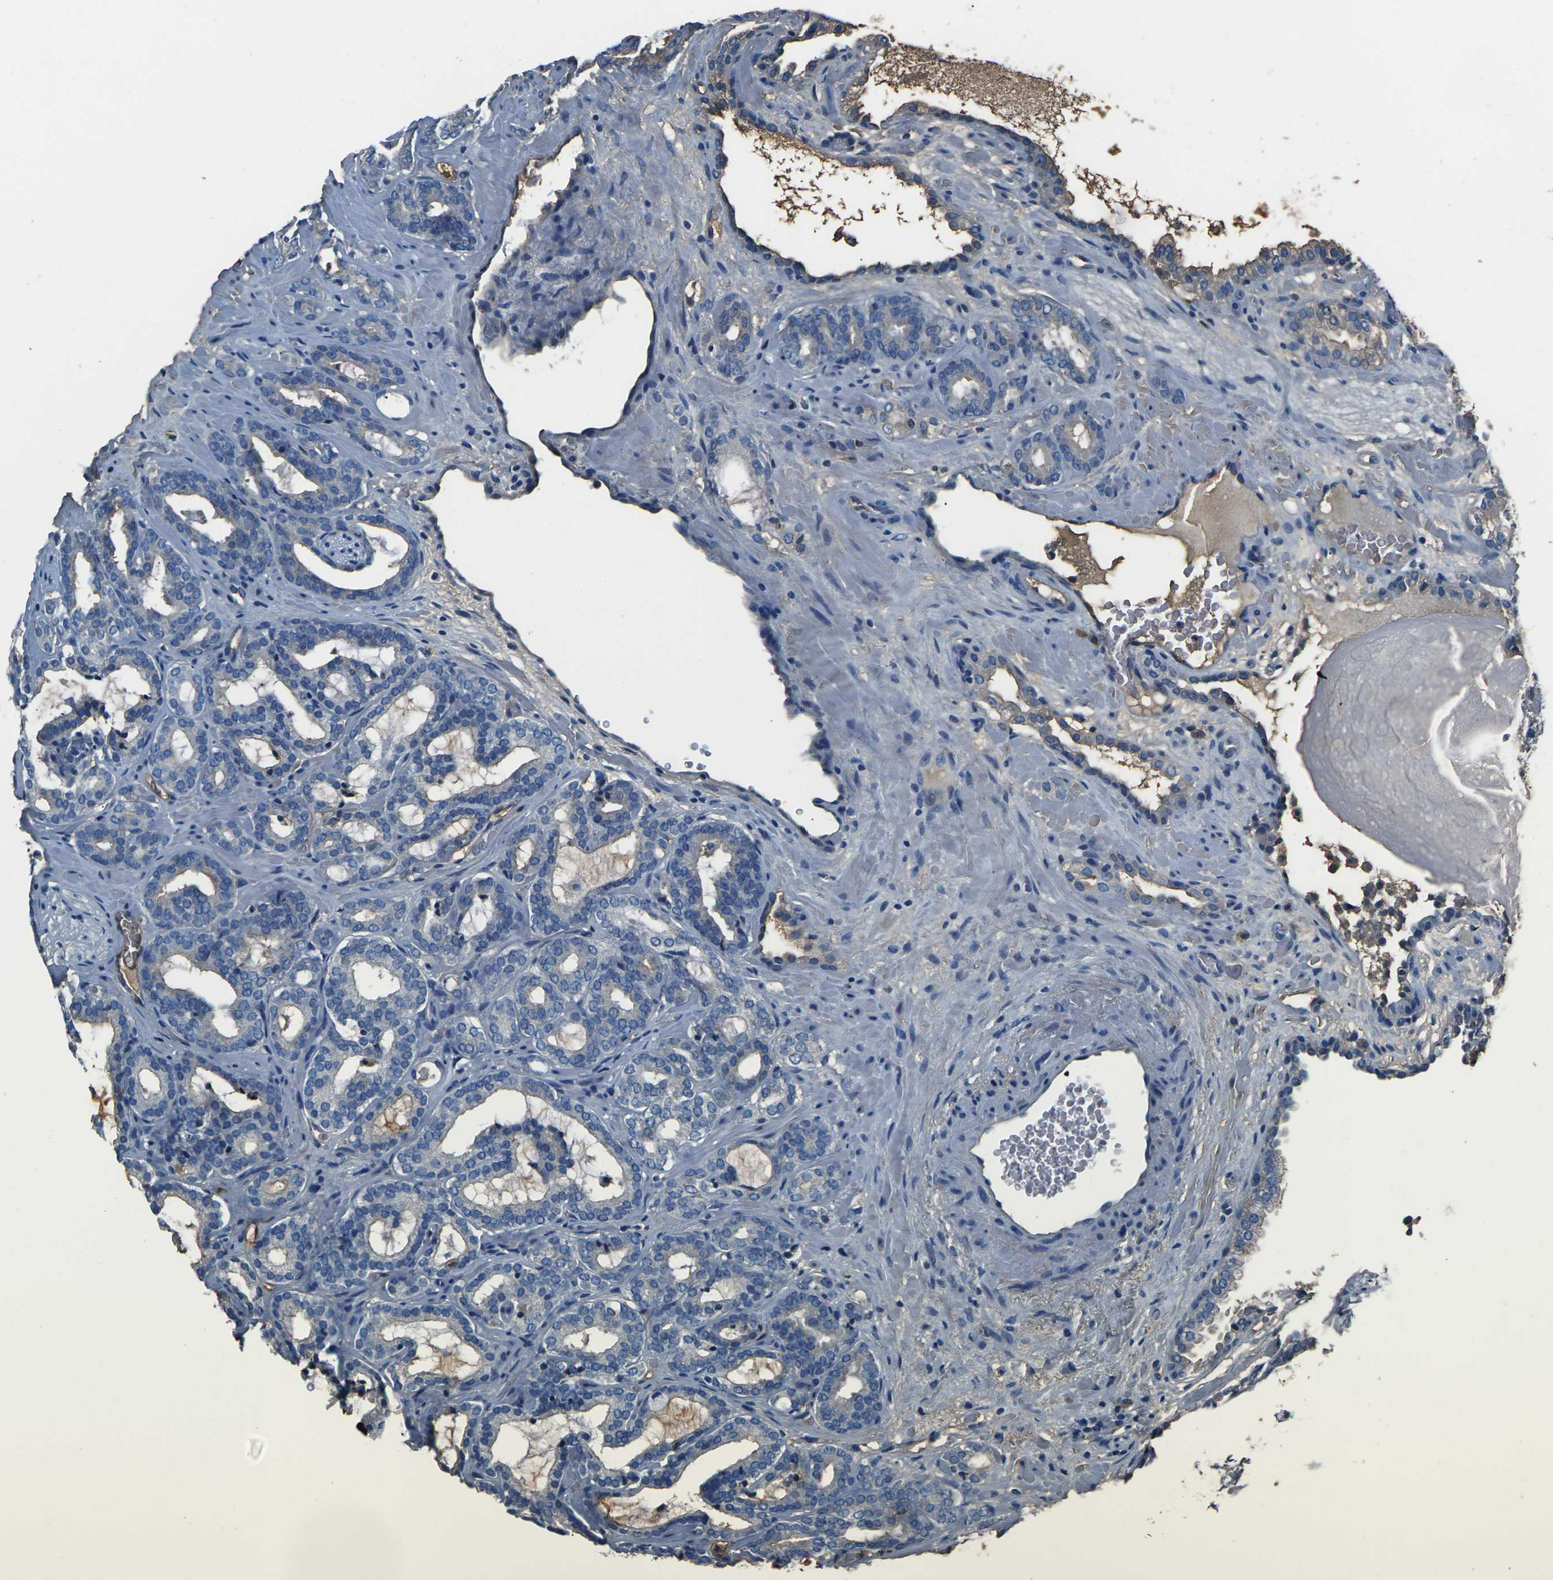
{"staining": {"intensity": "moderate", "quantity": "<25%", "location": "cytoplasmic/membranous"}, "tissue": "prostate cancer", "cell_type": "Tumor cells", "image_type": "cancer", "snomed": [{"axis": "morphology", "description": "Adenocarcinoma, Low grade"}, {"axis": "topography", "description": "Prostate"}], "caption": "Immunohistochemistry (IHC) of prostate adenocarcinoma (low-grade) demonstrates low levels of moderate cytoplasmic/membranous expression in approximately <25% of tumor cells. (brown staining indicates protein expression, while blue staining denotes nuclei).", "gene": "LEP", "patient": {"sex": "male", "age": 63}}